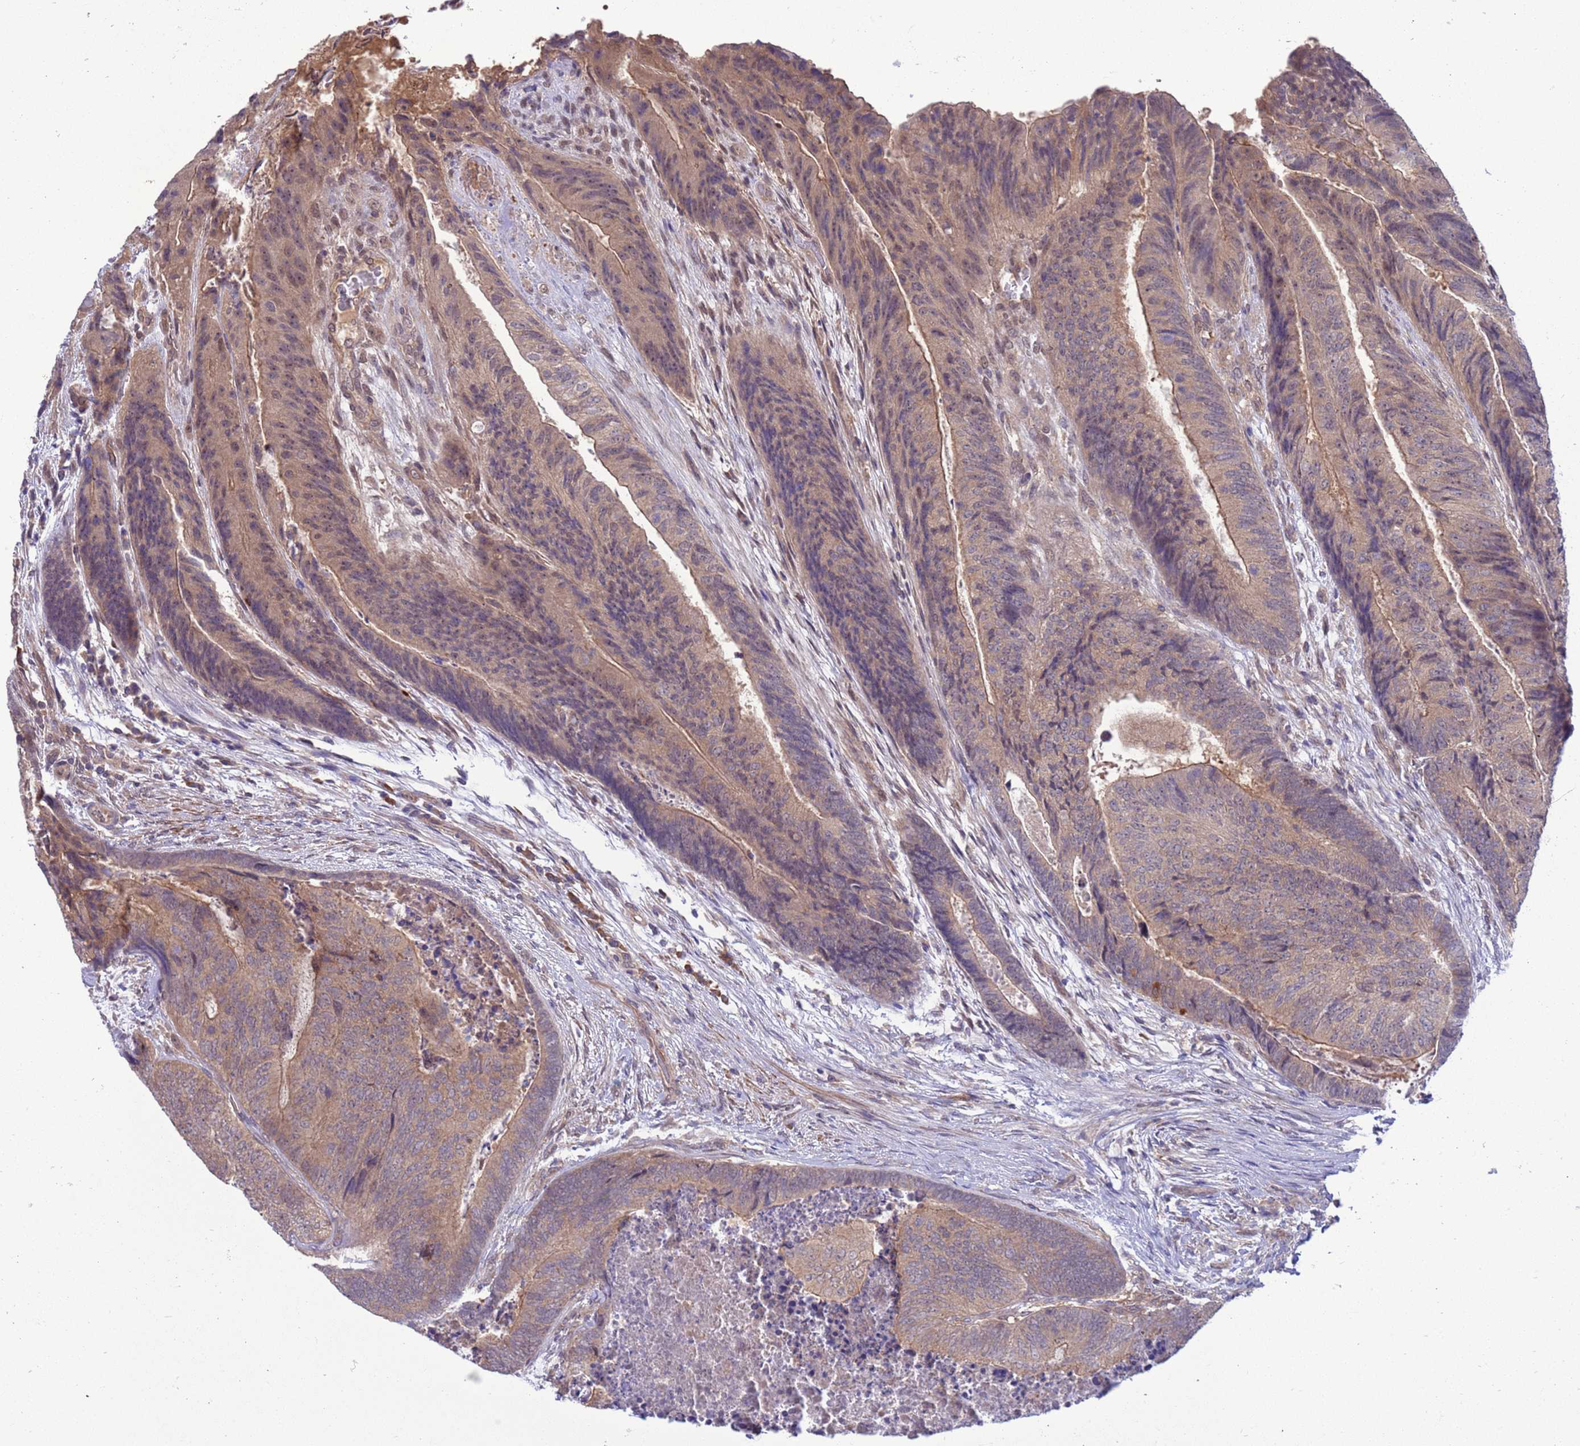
{"staining": {"intensity": "weak", "quantity": "25%-75%", "location": "cytoplasmic/membranous,nuclear"}, "tissue": "colorectal cancer", "cell_type": "Tumor cells", "image_type": "cancer", "snomed": [{"axis": "morphology", "description": "Adenocarcinoma, NOS"}, {"axis": "topography", "description": "Colon"}], "caption": "An IHC image of tumor tissue is shown. Protein staining in brown shows weak cytoplasmic/membranous and nuclear positivity in colorectal cancer (adenocarcinoma) within tumor cells.", "gene": "ZNF461", "patient": {"sex": "female", "age": 67}}